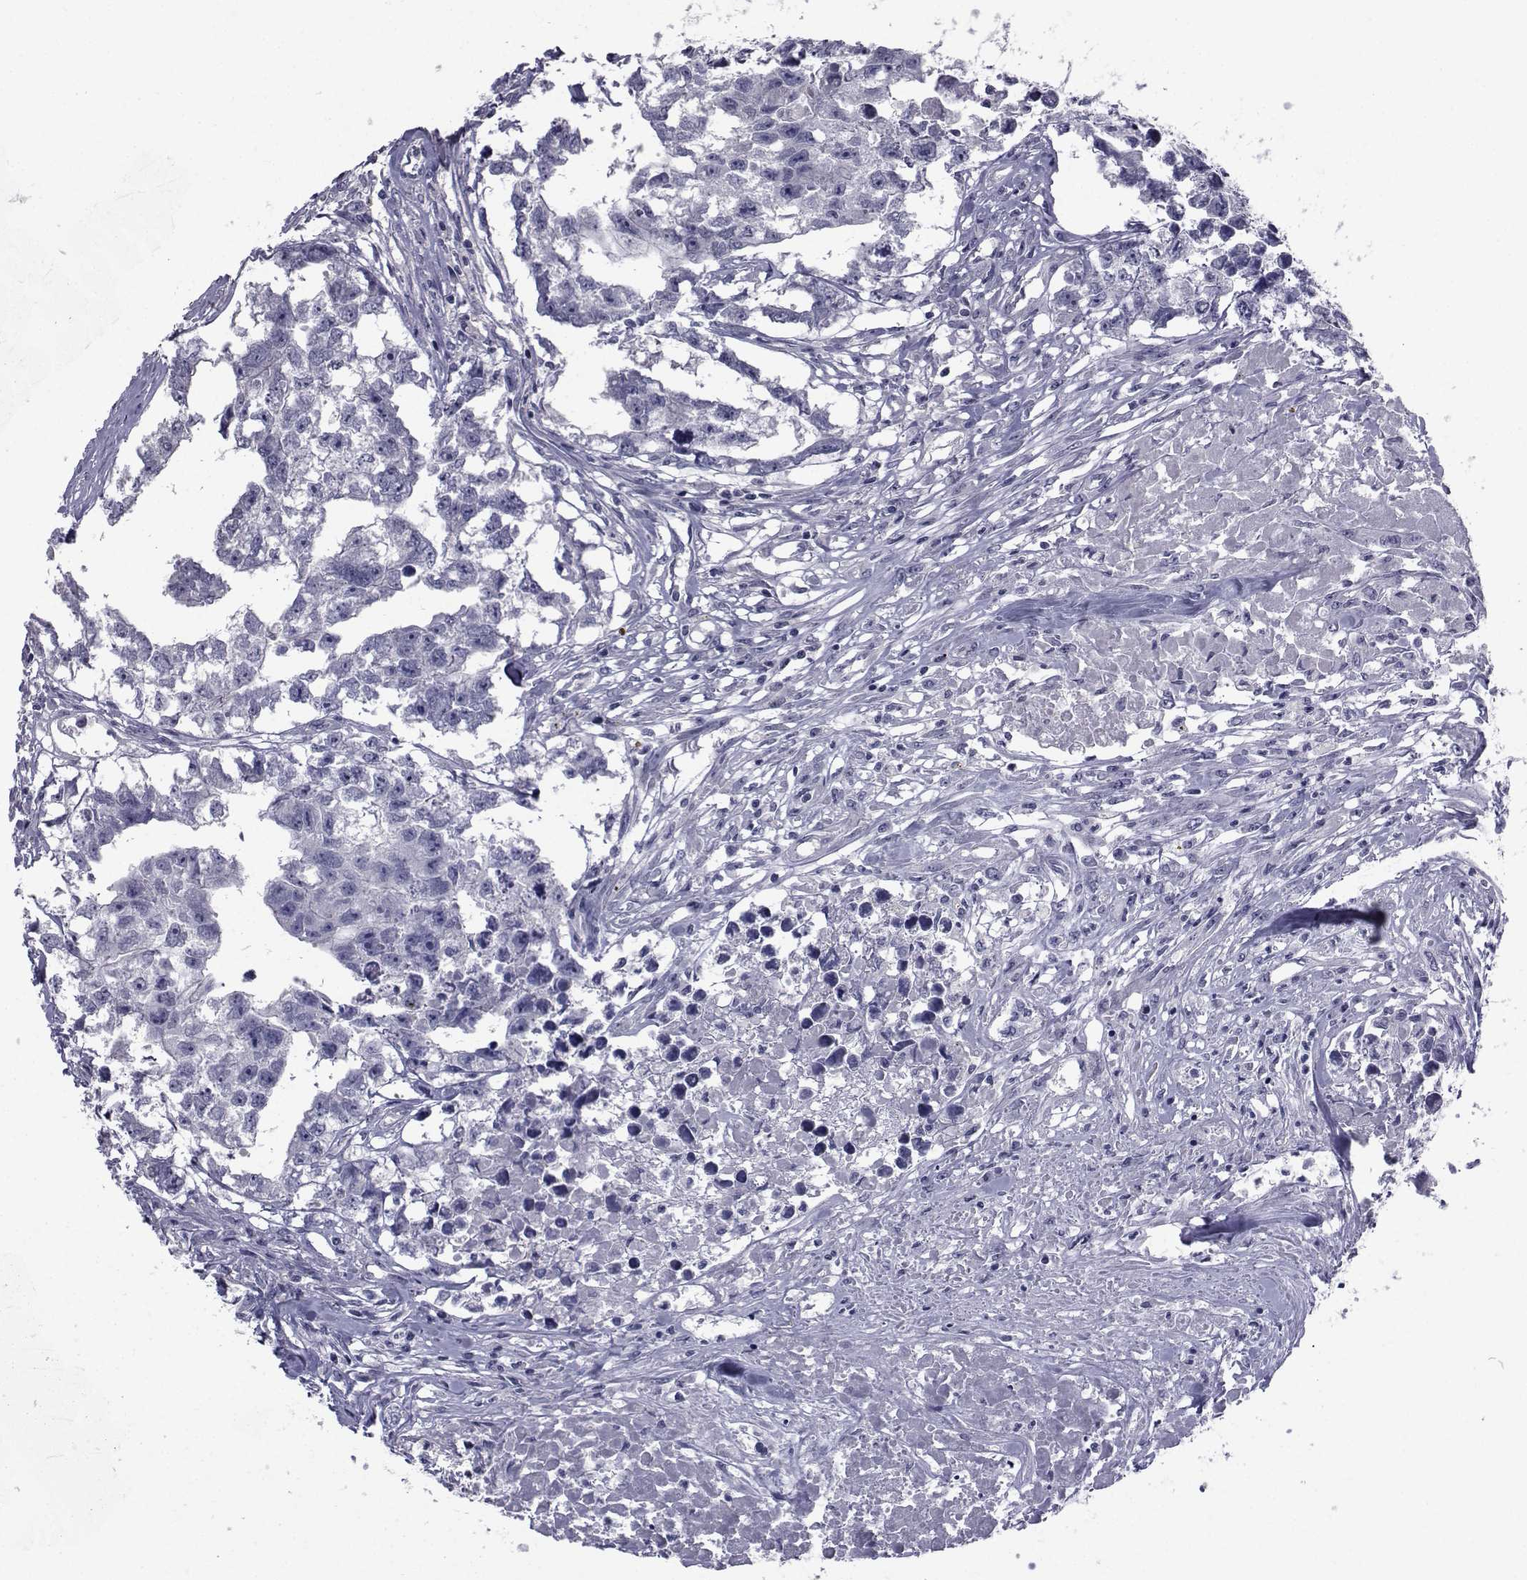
{"staining": {"intensity": "negative", "quantity": "none", "location": "none"}, "tissue": "testis cancer", "cell_type": "Tumor cells", "image_type": "cancer", "snomed": [{"axis": "morphology", "description": "Carcinoma, Embryonal, NOS"}, {"axis": "morphology", "description": "Teratoma, malignant, NOS"}, {"axis": "topography", "description": "Testis"}], "caption": "Testis cancer (teratoma (malignant)) was stained to show a protein in brown. There is no significant positivity in tumor cells.", "gene": "CHRNA1", "patient": {"sex": "male", "age": 44}}